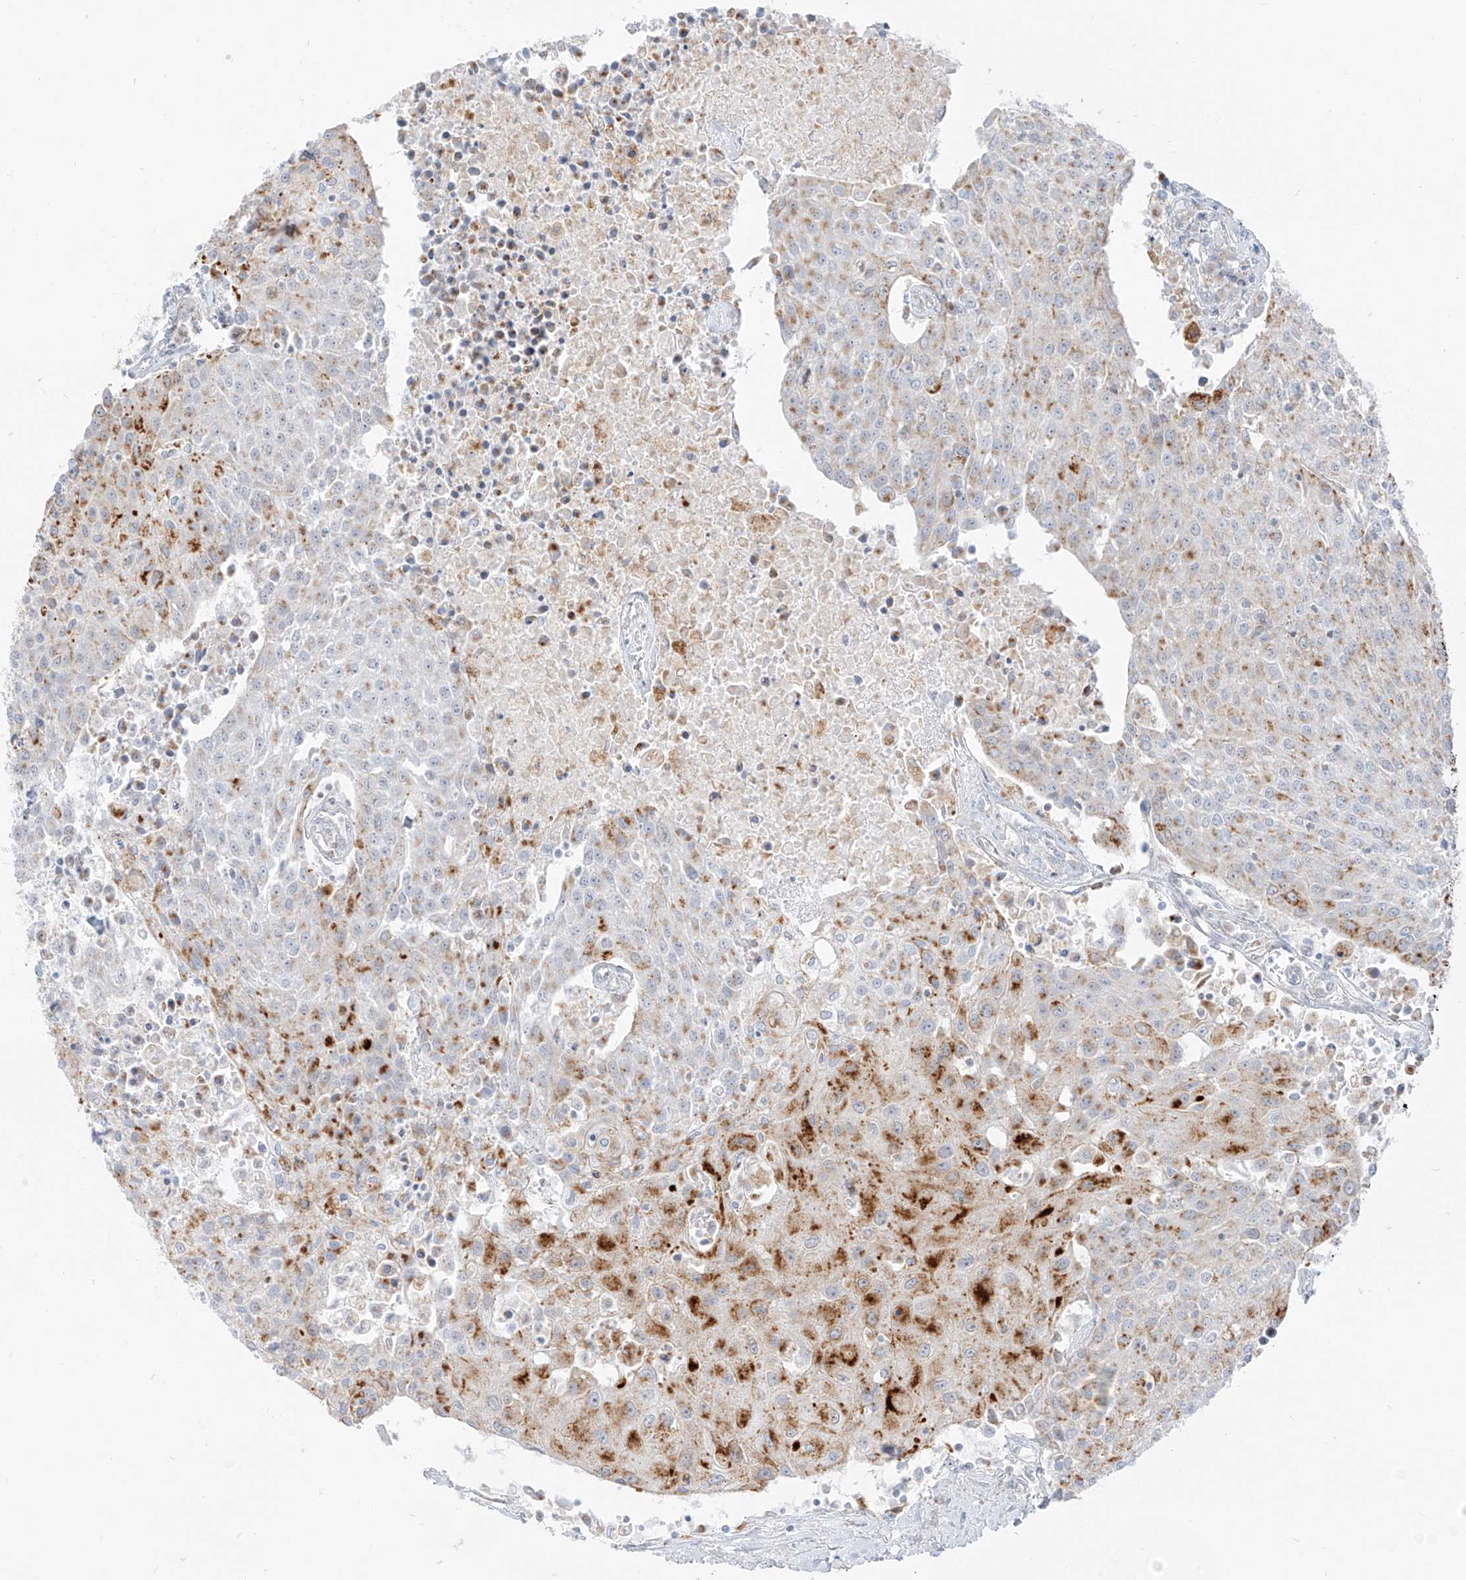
{"staining": {"intensity": "moderate", "quantity": "25%-75%", "location": "cytoplasmic/membranous"}, "tissue": "urothelial cancer", "cell_type": "Tumor cells", "image_type": "cancer", "snomed": [{"axis": "morphology", "description": "Urothelial carcinoma, High grade"}, {"axis": "topography", "description": "Urinary bladder"}], "caption": "Urothelial cancer tissue shows moderate cytoplasmic/membranous staining in approximately 25%-75% of tumor cells", "gene": "SLC35F6", "patient": {"sex": "female", "age": 85}}